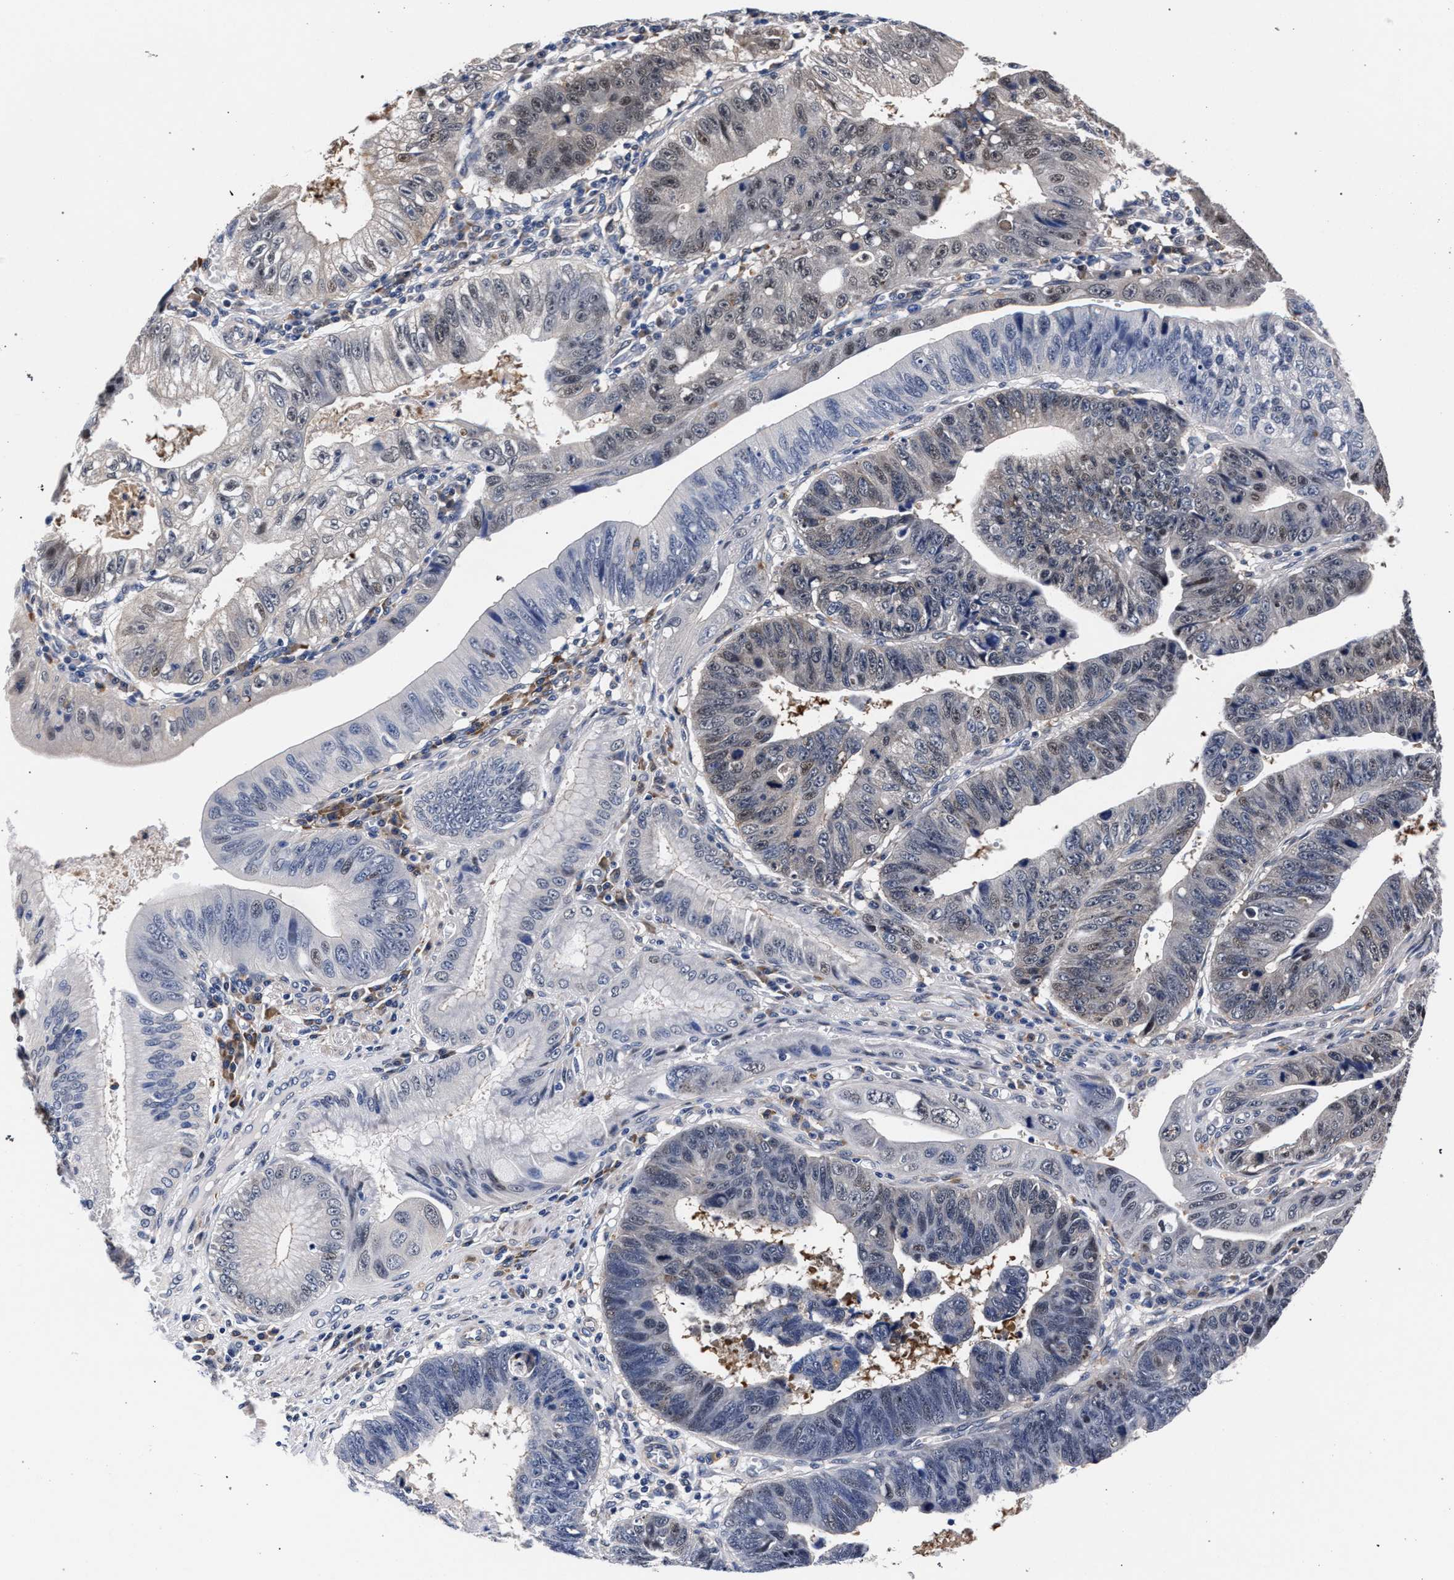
{"staining": {"intensity": "weak", "quantity": "<25%", "location": "nuclear"}, "tissue": "stomach cancer", "cell_type": "Tumor cells", "image_type": "cancer", "snomed": [{"axis": "morphology", "description": "Adenocarcinoma, NOS"}, {"axis": "topography", "description": "Stomach"}], "caption": "IHC image of neoplastic tissue: human stomach adenocarcinoma stained with DAB (3,3'-diaminobenzidine) demonstrates no significant protein staining in tumor cells.", "gene": "ZNF462", "patient": {"sex": "male", "age": 59}}